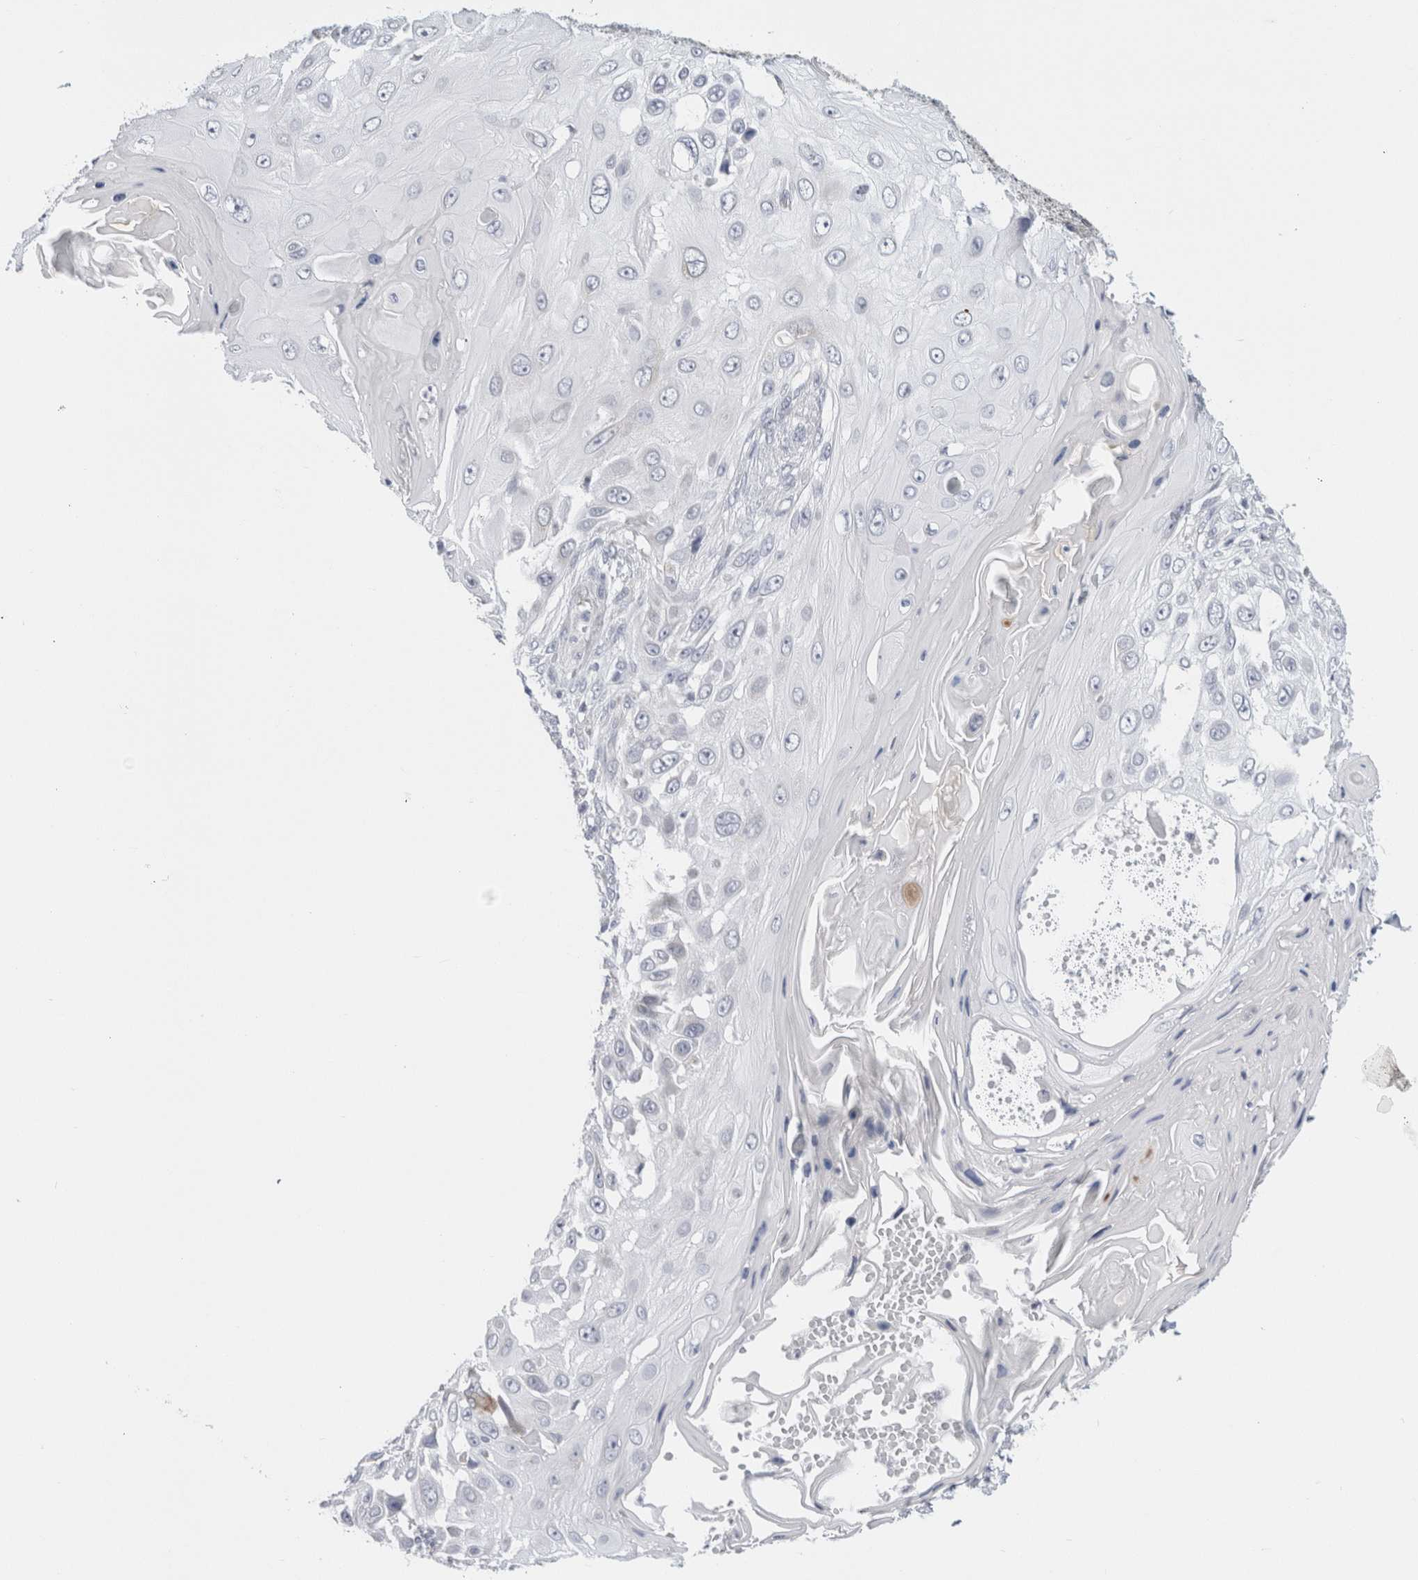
{"staining": {"intensity": "negative", "quantity": "none", "location": "none"}, "tissue": "skin cancer", "cell_type": "Tumor cells", "image_type": "cancer", "snomed": [{"axis": "morphology", "description": "Squamous cell carcinoma, NOS"}, {"axis": "topography", "description": "Skin"}], "caption": "The histopathology image reveals no significant positivity in tumor cells of skin cancer. The staining is performed using DAB (3,3'-diaminobenzidine) brown chromogen with nuclei counter-stained in using hematoxylin.", "gene": "FAHD1", "patient": {"sex": "female", "age": 44}}